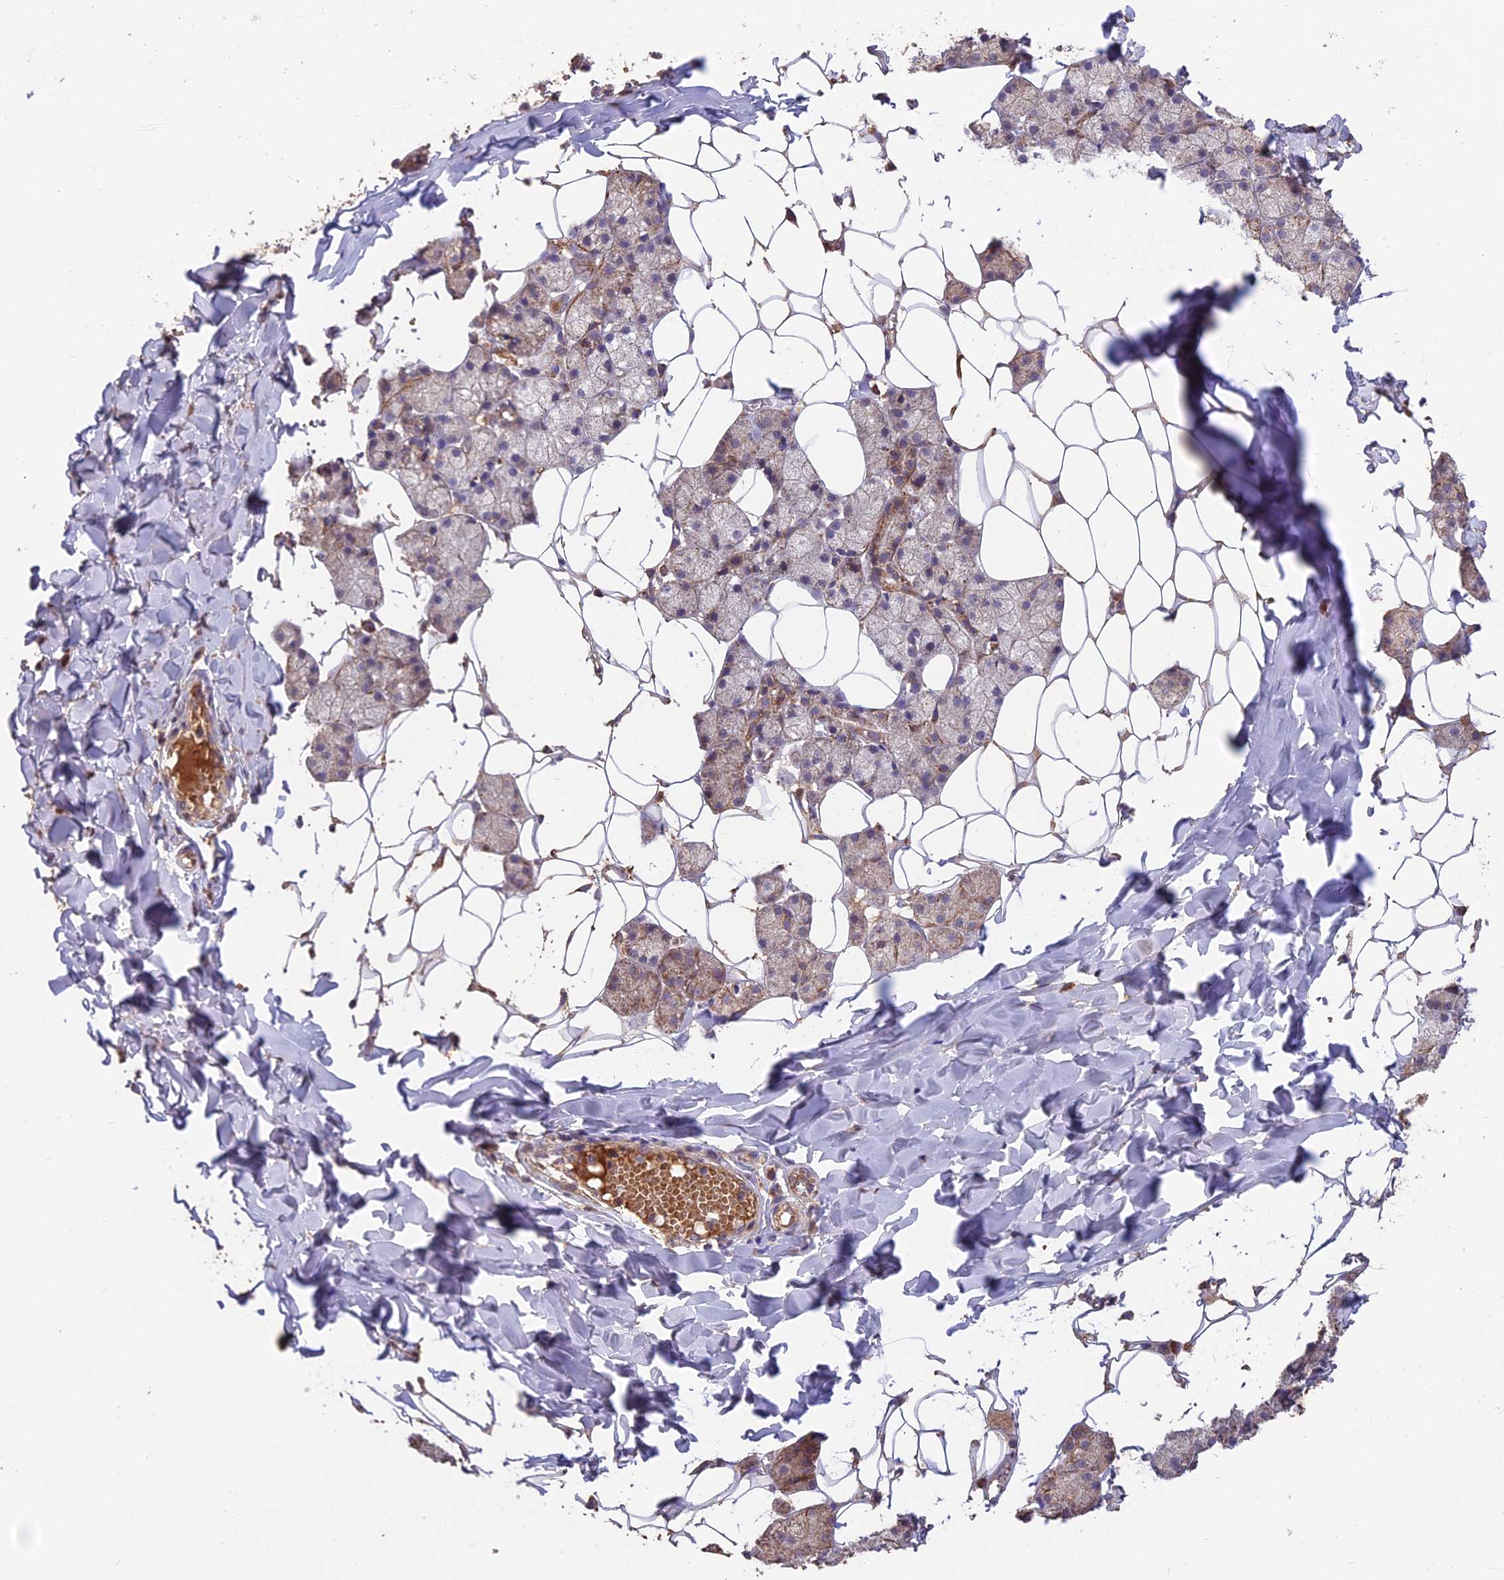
{"staining": {"intensity": "strong", "quantity": "<25%", "location": "cytoplasmic/membranous"}, "tissue": "salivary gland", "cell_type": "Glandular cells", "image_type": "normal", "snomed": [{"axis": "morphology", "description": "Normal tissue, NOS"}, {"axis": "topography", "description": "Salivary gland"}], "caption": "Protein expression by immunohistochemistry (IHC) shows strong cytoplasmic/membranous expression in about <25% of glandular cells in benign salivary gland.", "gene": "IFT22", "patient": {"sex": "female", "age": 33}}